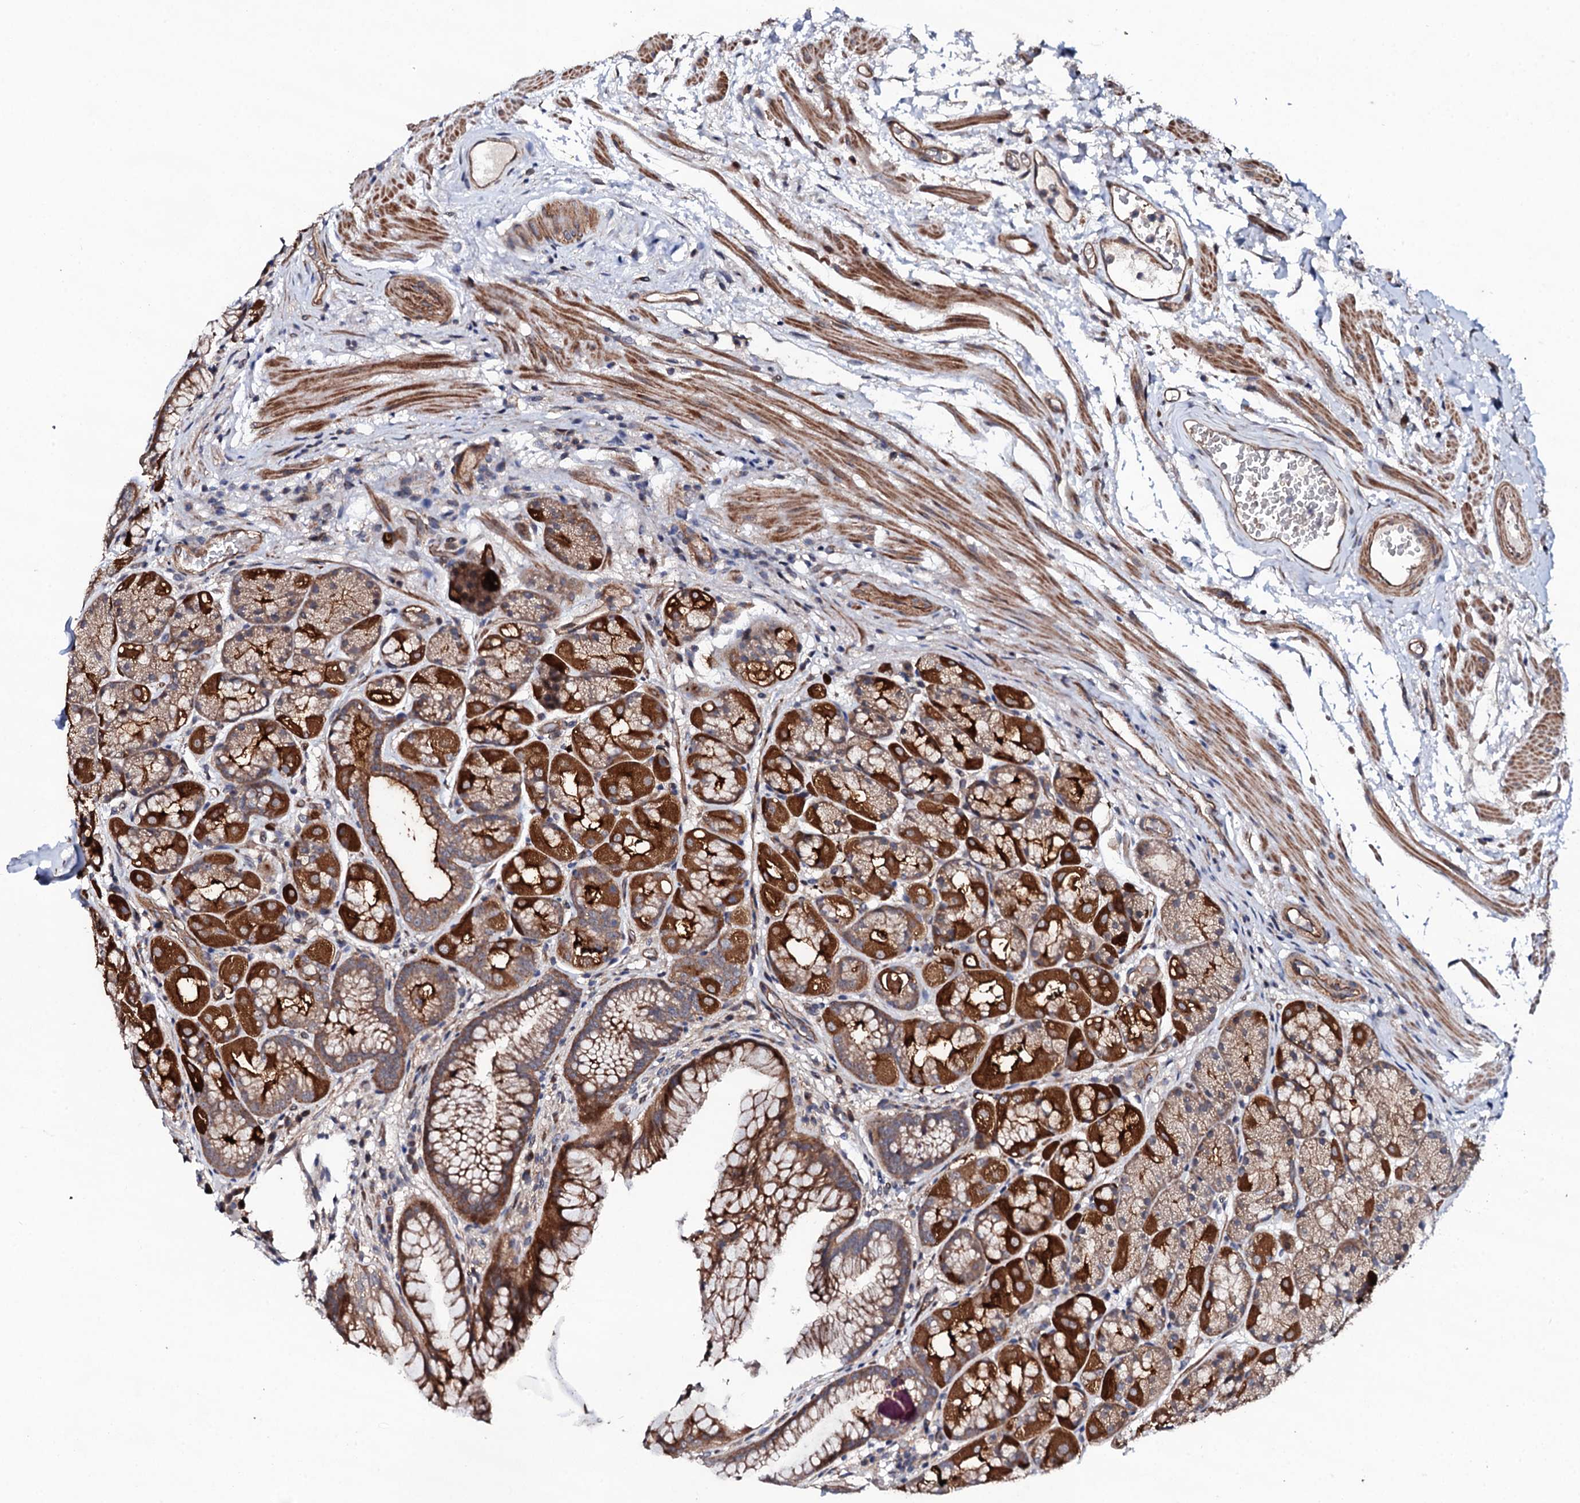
{"staining": {"intensity": "strong", "quantity": ">75%", "location": "cytoplasmic/membranous"}, "tissue": "stomach", "cell_type": "Glandular cells", "image_type": "normal", "snomed": [{"axis": "morphology", "description": "Normal tissue, NOS"}, {"axis": "topography", "description": "Stomach"}], "caption": "Immunohistochemistry of normal human stomach exhibits high levels of strong cytoplasmic/membranous staining in approximately >75% of glandular cells. The protein of interest is stained brown, and the nuclei are stained in blue (DAB IHC with brightfield microscopy, high magnification).", "gene": "CIAO2A", "patient": {"sex": "male", "age": 63}}